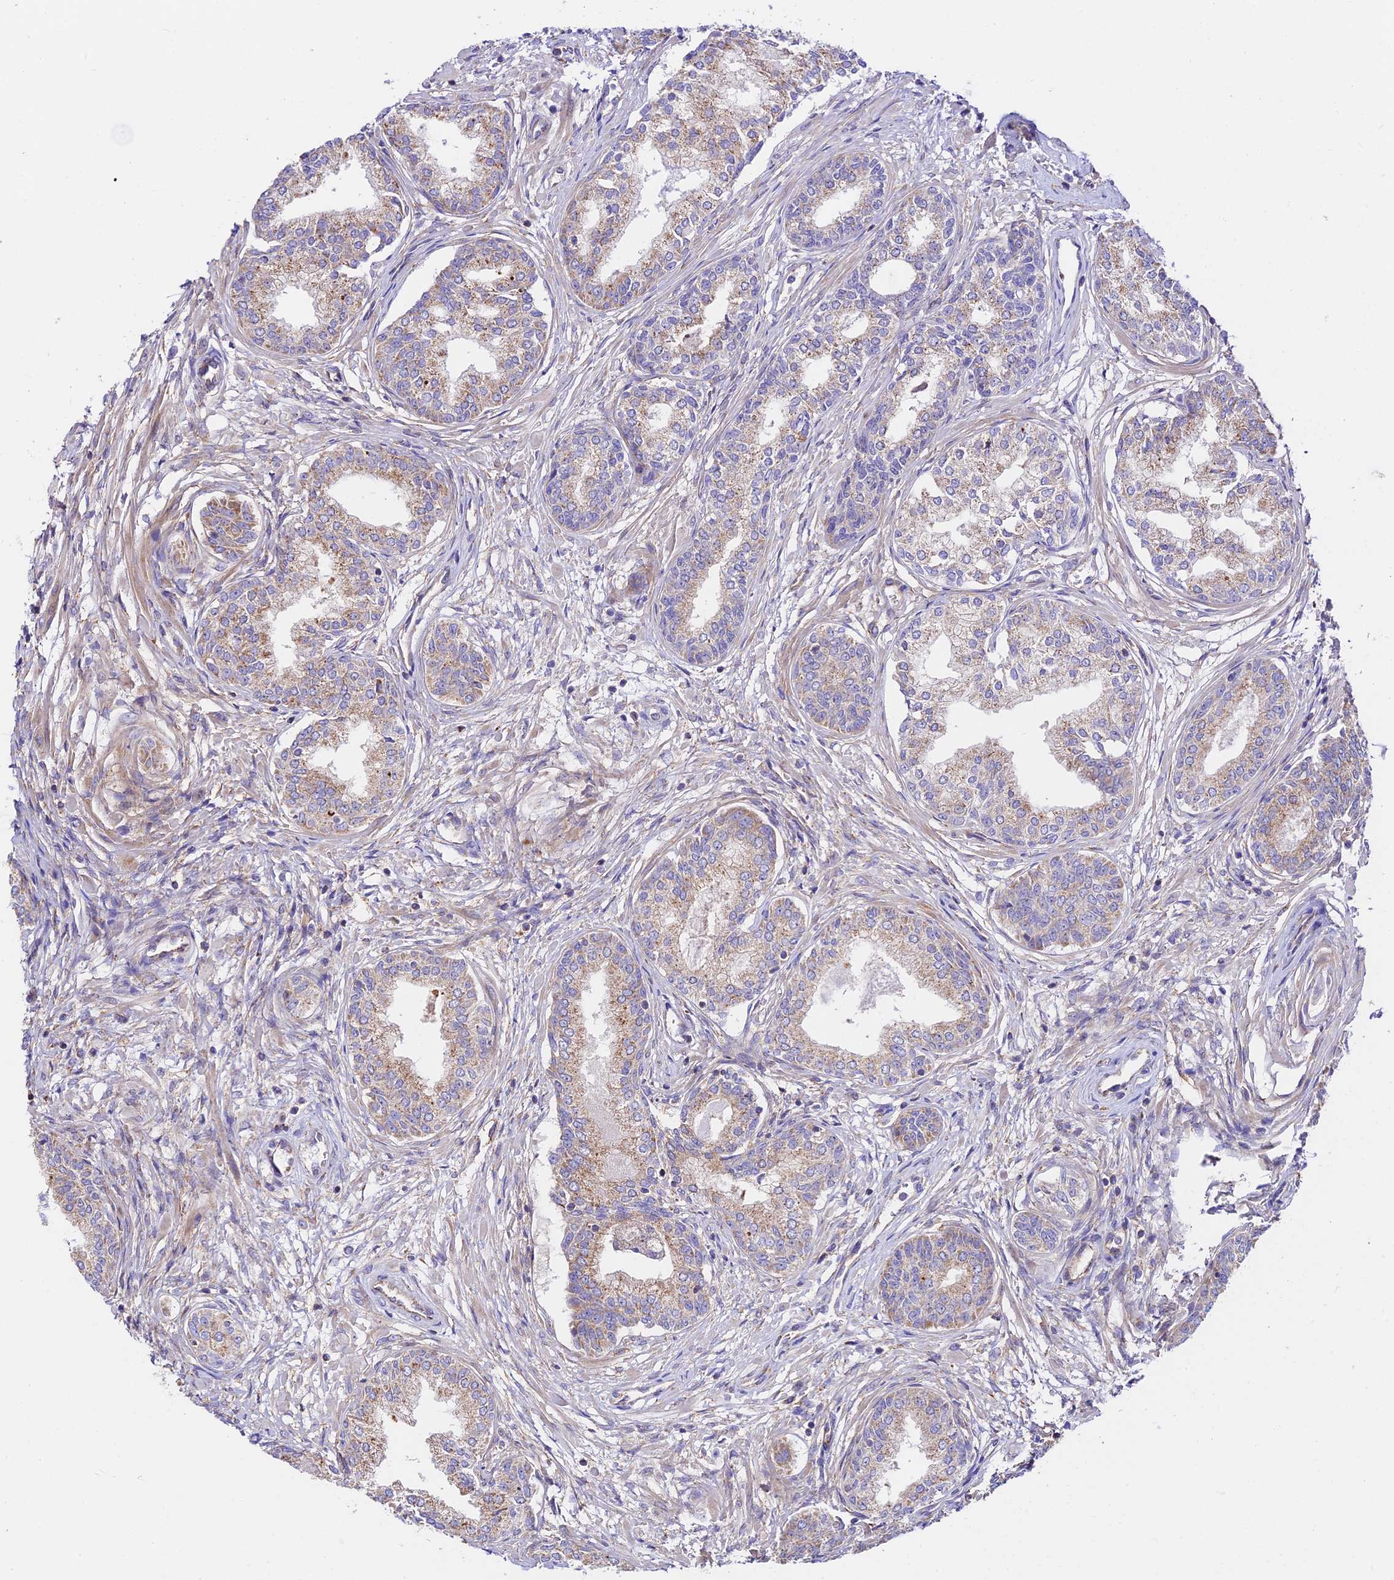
{"staining": {"intensity": "weak", "quantity": ">75%", "location": "cytoplasmic/membranous"}, "tissue": "prostate cancer", "cell_type": "Tumor cells", "image_type": "cancer", "snomed": [{"axis": "morphology", "description": "Adenocarcinoma, High grade"}, {"axis": "topography", "description": "Prostate"}], "caption": "Protein analysis of prostate cancer tissue demonstrates weak cytoplasmic/membranous positivity in approximately >75% of tumor cells. (DAB (3,3'-diaminobenzidine) IHC with brightfield microscopy, high magnification).", "gene": "VPS13C", "patient": {"sex": "male", "age": 67}}